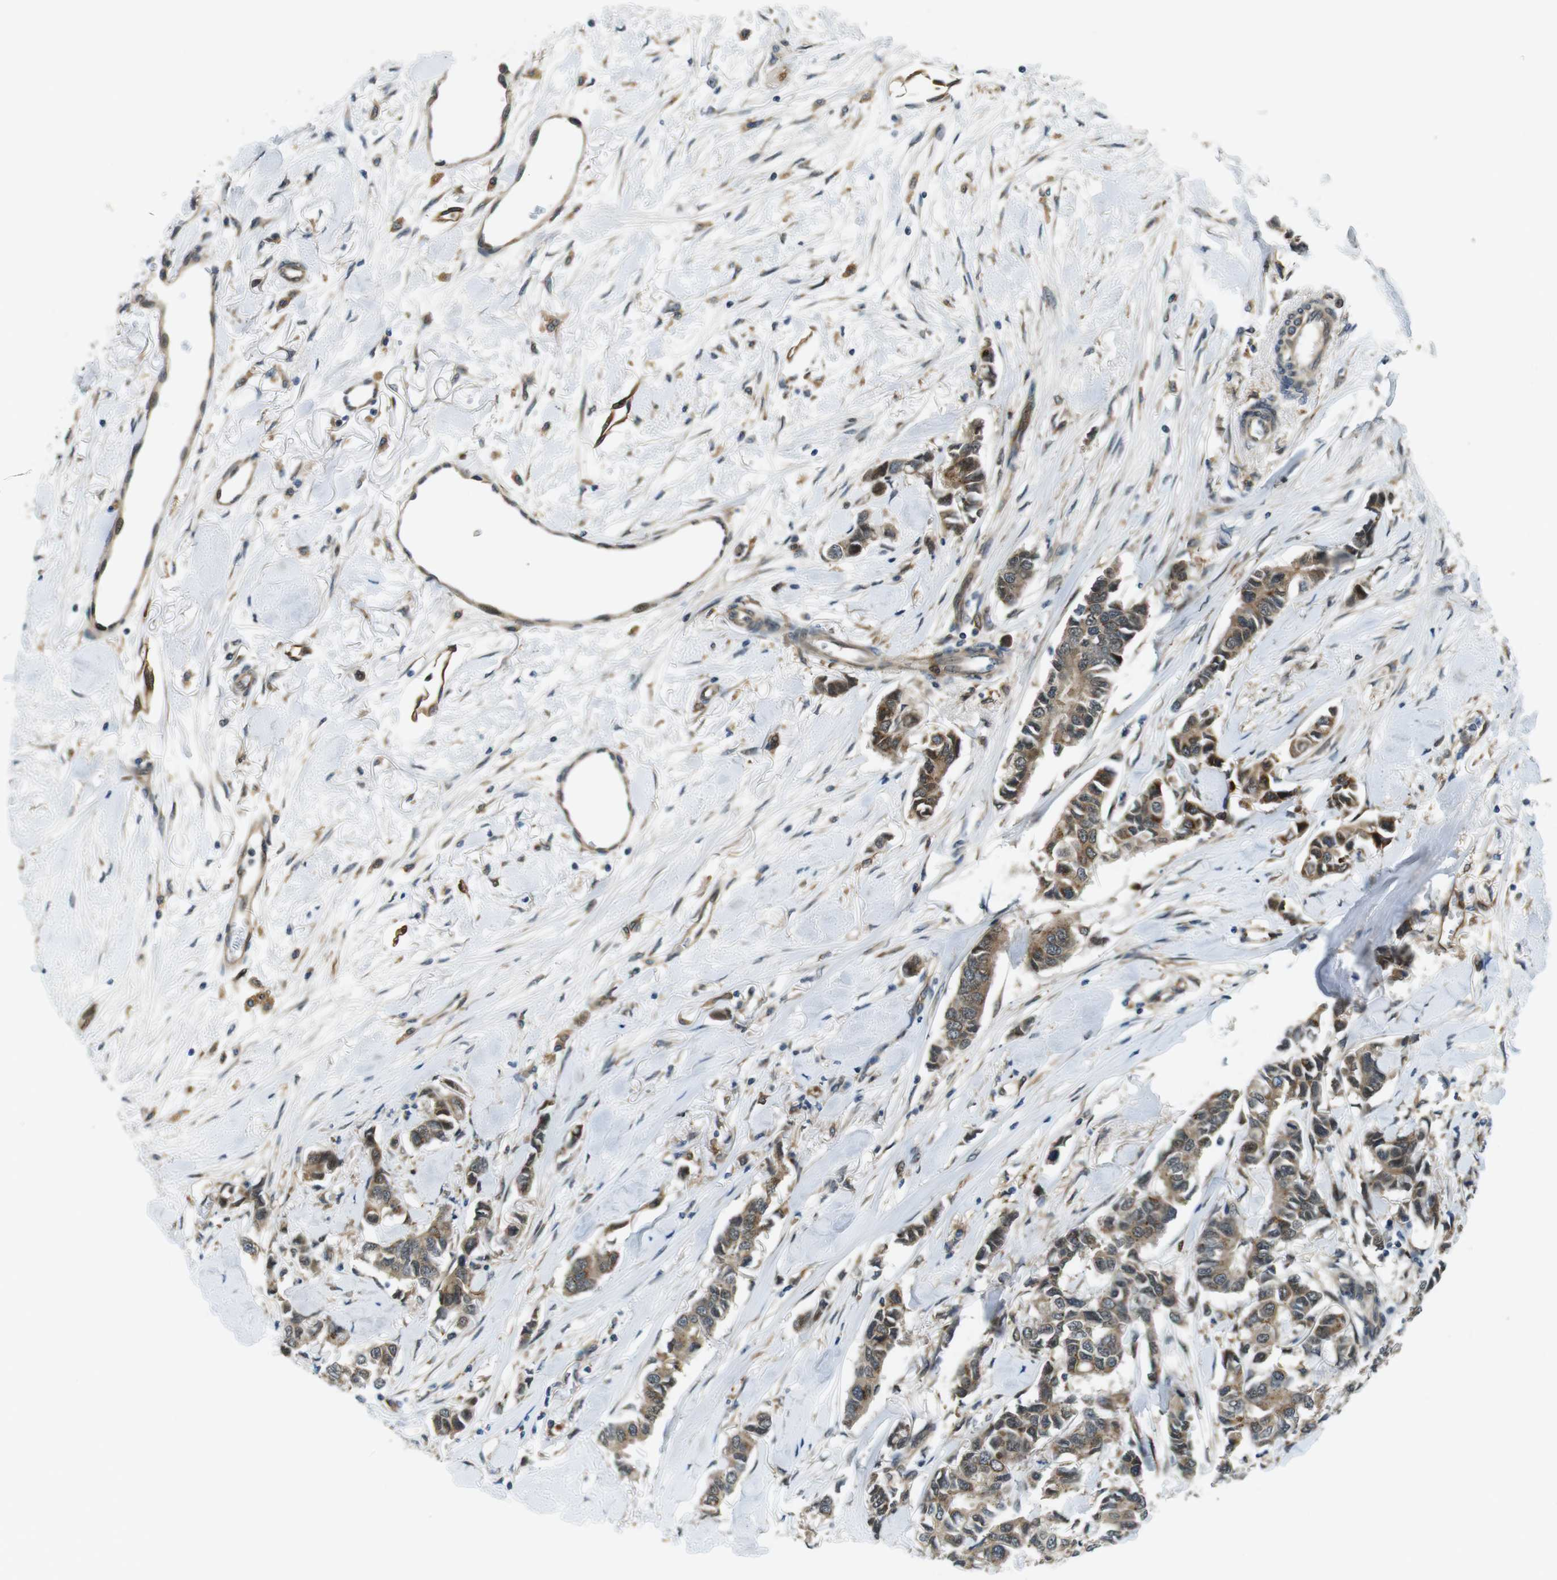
{"staining": {"intensity": "strong", "quantity": ">75%", "location": "cytoplasmic/membranous"}, "tissue": "breast cancer", "cell_type": "Tumor cells", "image_type": "cancer", "snomed": [{"axis": "morphology", "description": "Duct carcinoma"}, {"axis": "topography", "description": "Breast"}], "caption": "A high-resolution photomicrograph shows IHC staining of breast cancer, which reveals strong cytoplasmic/membranous positivity in approximately >75% of tumor cells.", "gene": "PALD1", "patient": {"sex": "female", "age": 80}}